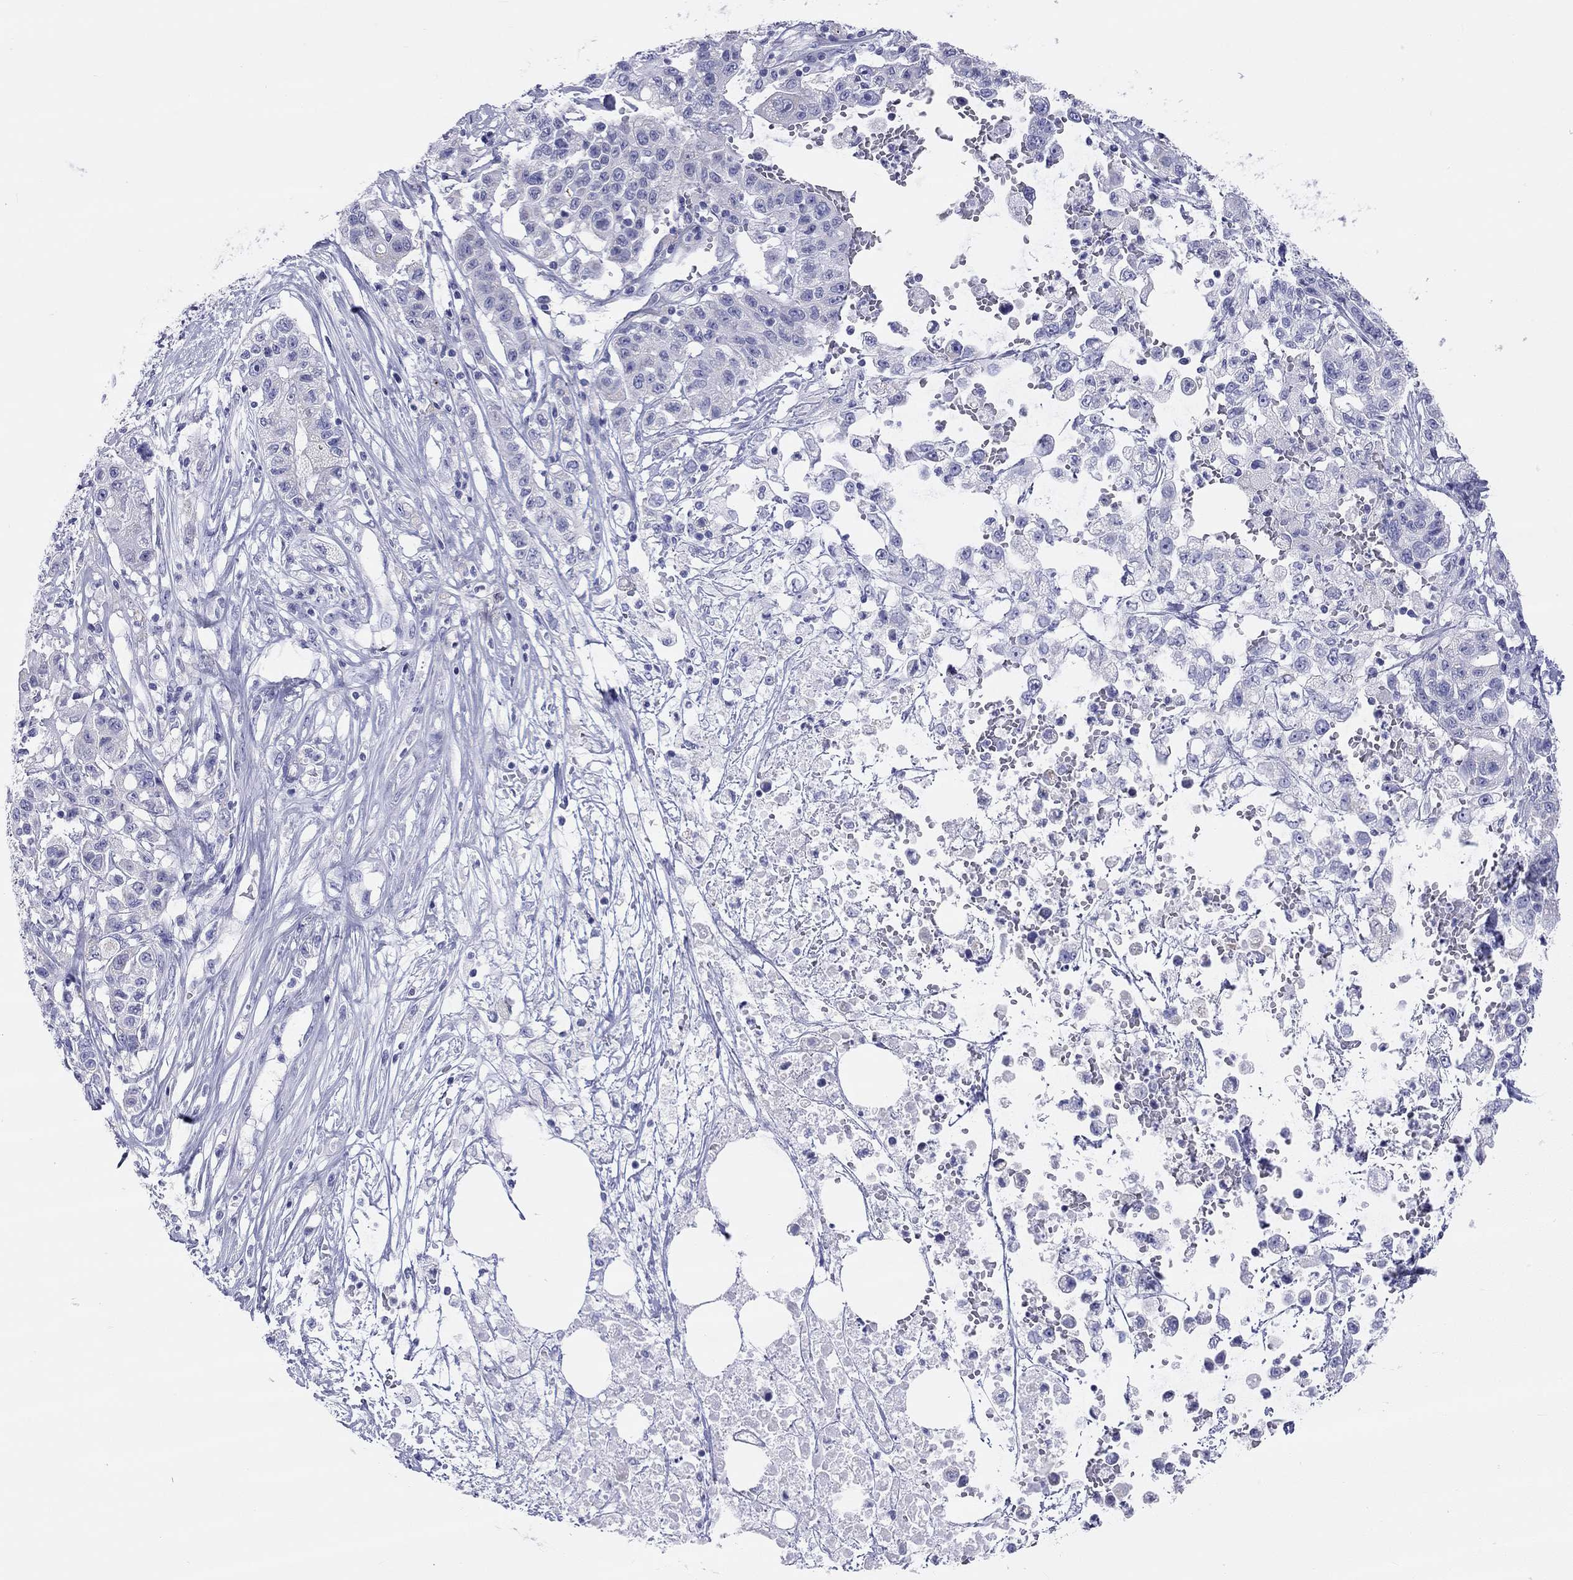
{"staining": {"intensity": "negative", "quantity": "none", "location": "none"}, "tissue": "liver cancer", "cell_type": "Tumor cells", "image_type": "cancer", "snomed": [{"axis": "morphology", "description": "Adenocarcinoma, NOS"}, {"axis": "morphology", "description": "Cholangiocarcinoma"}, {"axis": "topography", "description": "Liver"}], "caption": "Immunohistochemistry image of neoplastic tissue: human liver cancer stained with DAB exhibits no significant protein expression in tumor cells. The staining was performed using DAB to visualize the protein expression in brown, while the nuclei were stained in blue with hematoxylin (Magnification: 20x).", "gene": "DPY19L2", "patient": {"sex": "male", "age": 64}}